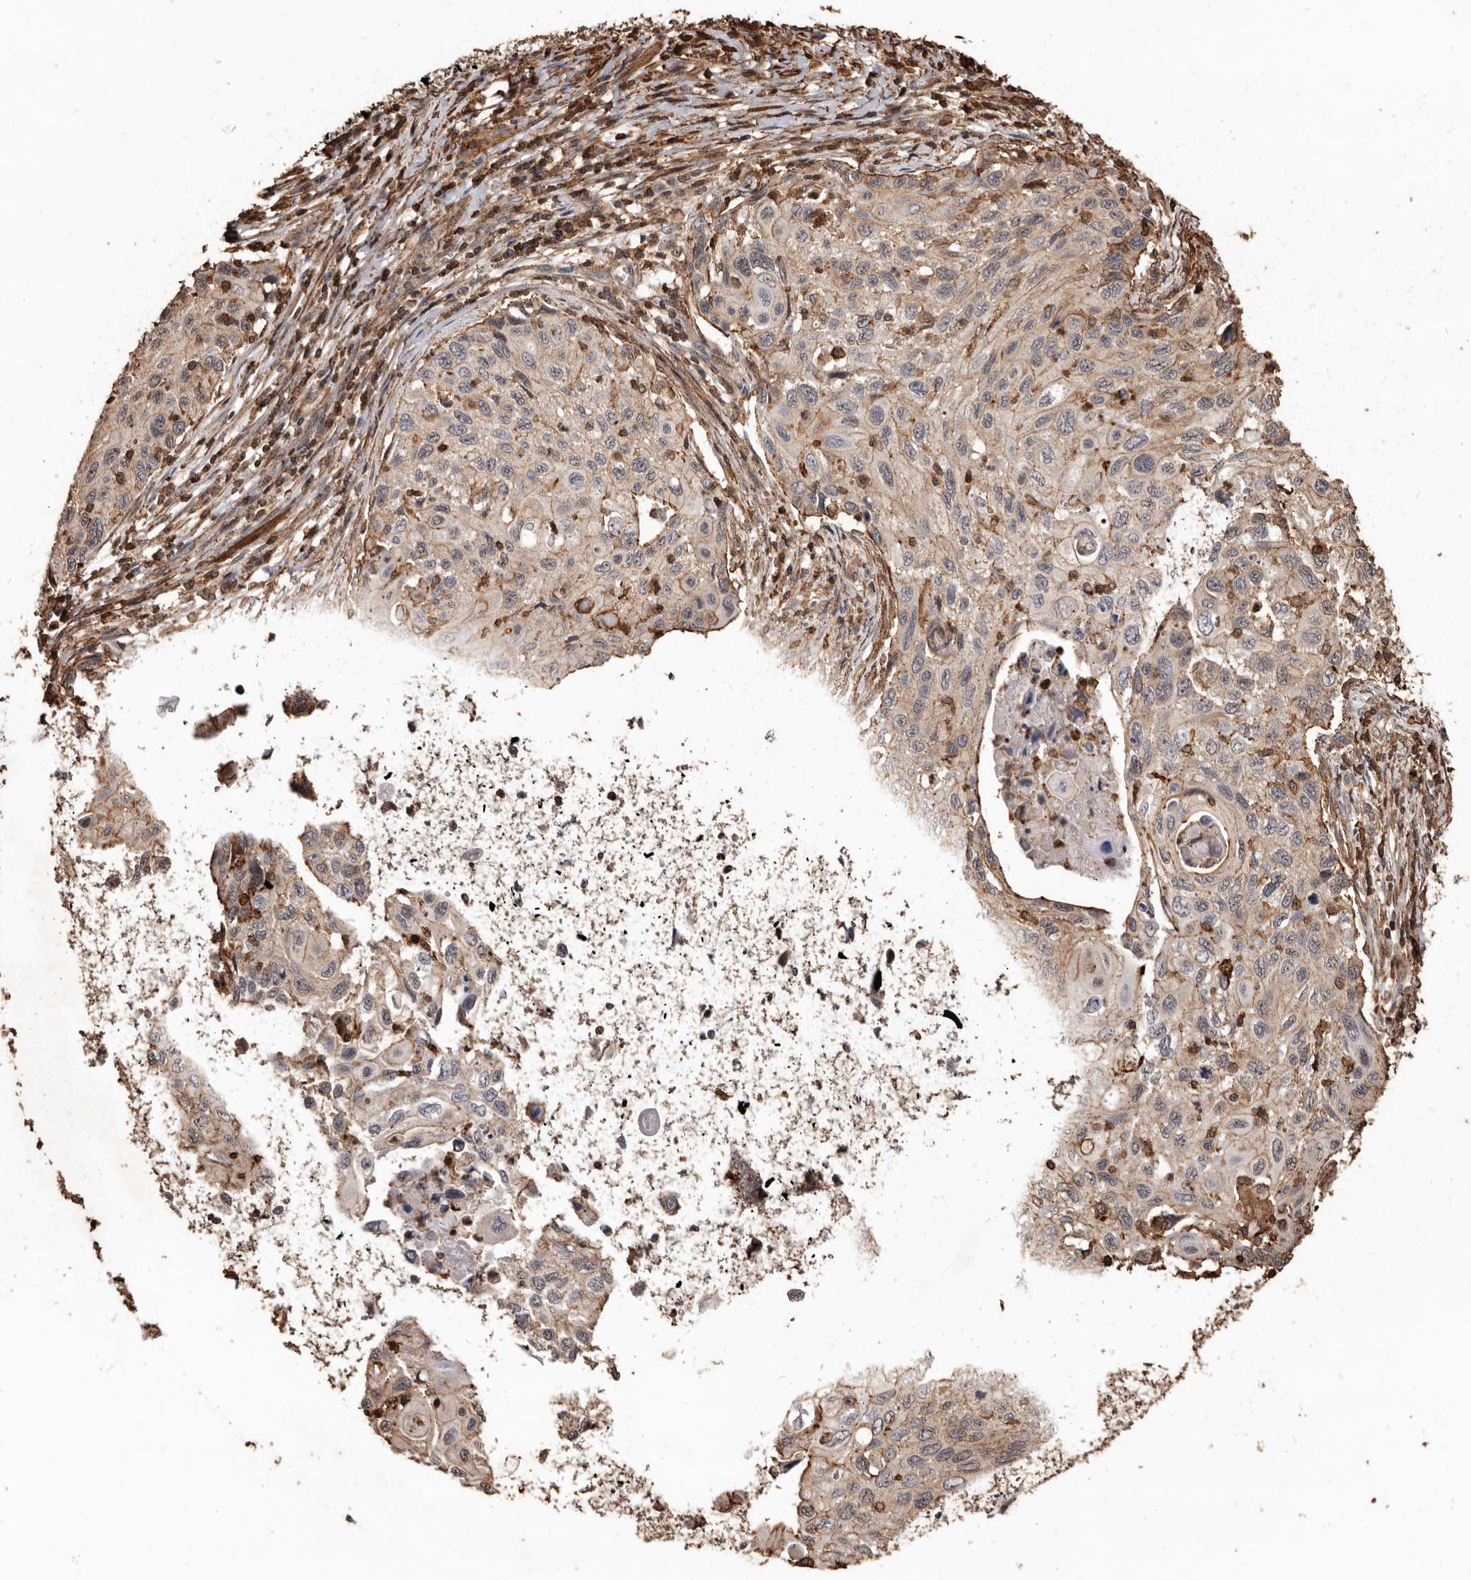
{"staining": {"intensity": "weak", "quantity": "25%-75%", "location": "cytoplasmic/membranous"}, "tissue": "cervical cancer", "cell_type": "Tumor cells", "image_type": "cancer", "snomed": [{"axis": "morphology", "description": "Squamous cell carcinoma, NOS"}, {"axis": "topography", "description": "Cervix"}], "caption": "A high-resolution photomicrograph shows immunohistochemistry staining of cervical squamous cell carcinoma, which displays weak cytoplasmic/membranous positivity in about 25%-75% of tumor cells.", "gene": "GSK3A", "patient": {"sex": "female", "age": 70}}